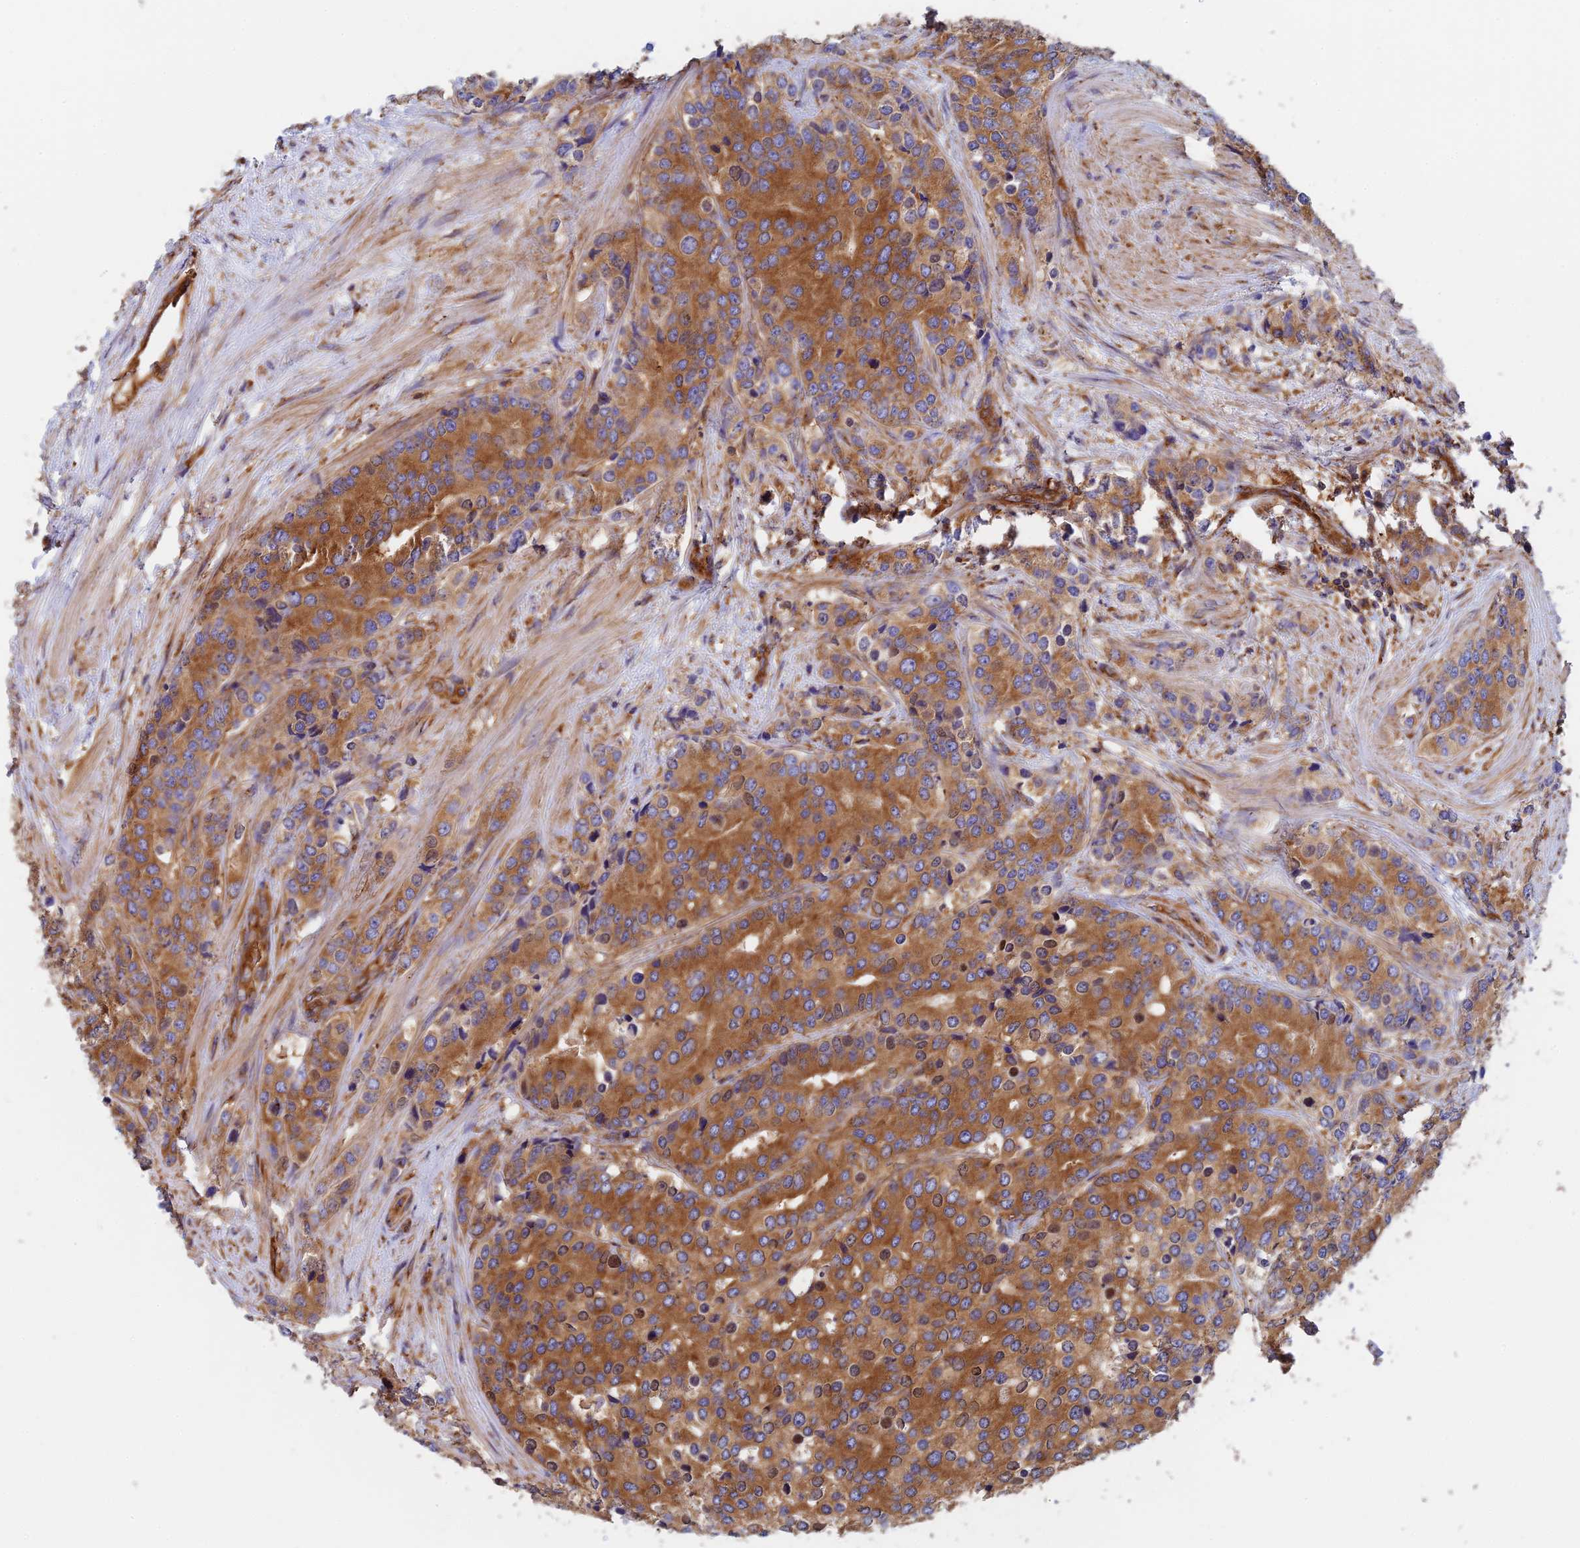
{"staining": {"intensity": "strong", "quantity": ">75%", "location": "cytoplasmic/membranous"}, "tissue": "prostate cancer", "cell_type": "Tumor cells", "image_type": "cancer", "snomed": [{"axis": "morphology", "description": "Adenocarcinoma, High grade"}, {"axis": "topography", "description": "Prostate"}], "caption": "This photomicrograph reveals prostate cancer (high-grade adenocarcinoma) stained with IHC to label a protein in brown. The cytoplasmic/membranous of tumor cells show strong positivity for the protein. Nuclei are counter-stained blue.", "gene": "DCTN2", "patient": {"sex": "male", "age": 62}}